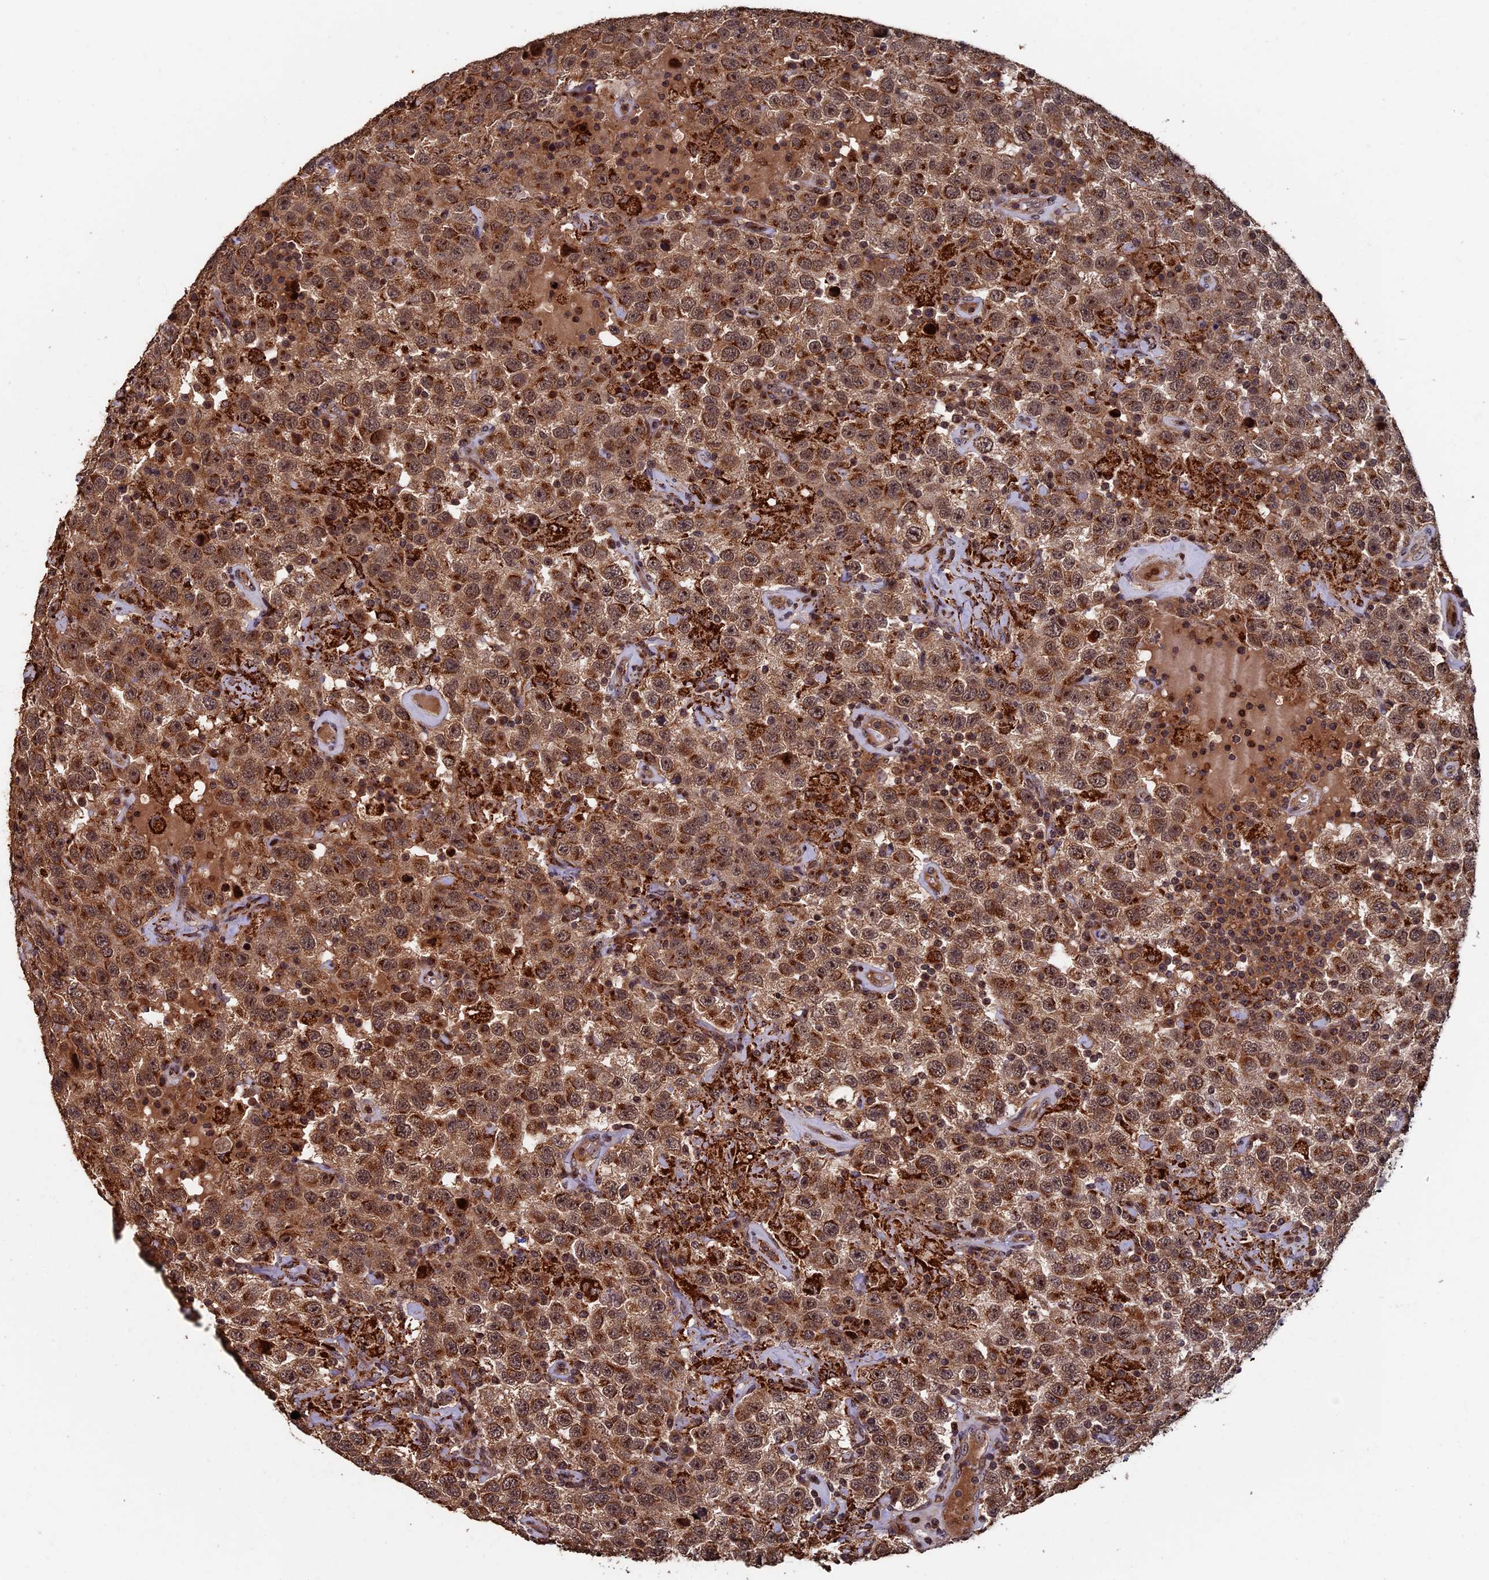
{"staining": {"intensity": "moderate", "quantity": ">75%", "location": "cytoplasmic/membranous,nuclear"}, "tissue": "testis cancer", "cell_type": "Tumor cells", "image_type": "cancer", "snomed": [{"axis": "morphology", "description": "Seminoma, NOS"}, {"axis": "topography", "description": "Testis"}], "caption": "IHC photomicrograph of neoplastic tissue: seminoma (testis) stained using immunohistochemistry displays medium levels of moderate protein expression localized specifically in the cytoplasmic/membranous and nuclear of tumor cells, appearing as a cytoplasmic/membranous and nuclear brown color.", "gene": "RASGRF1", "patient": {"sex": "male", "age": 41}}